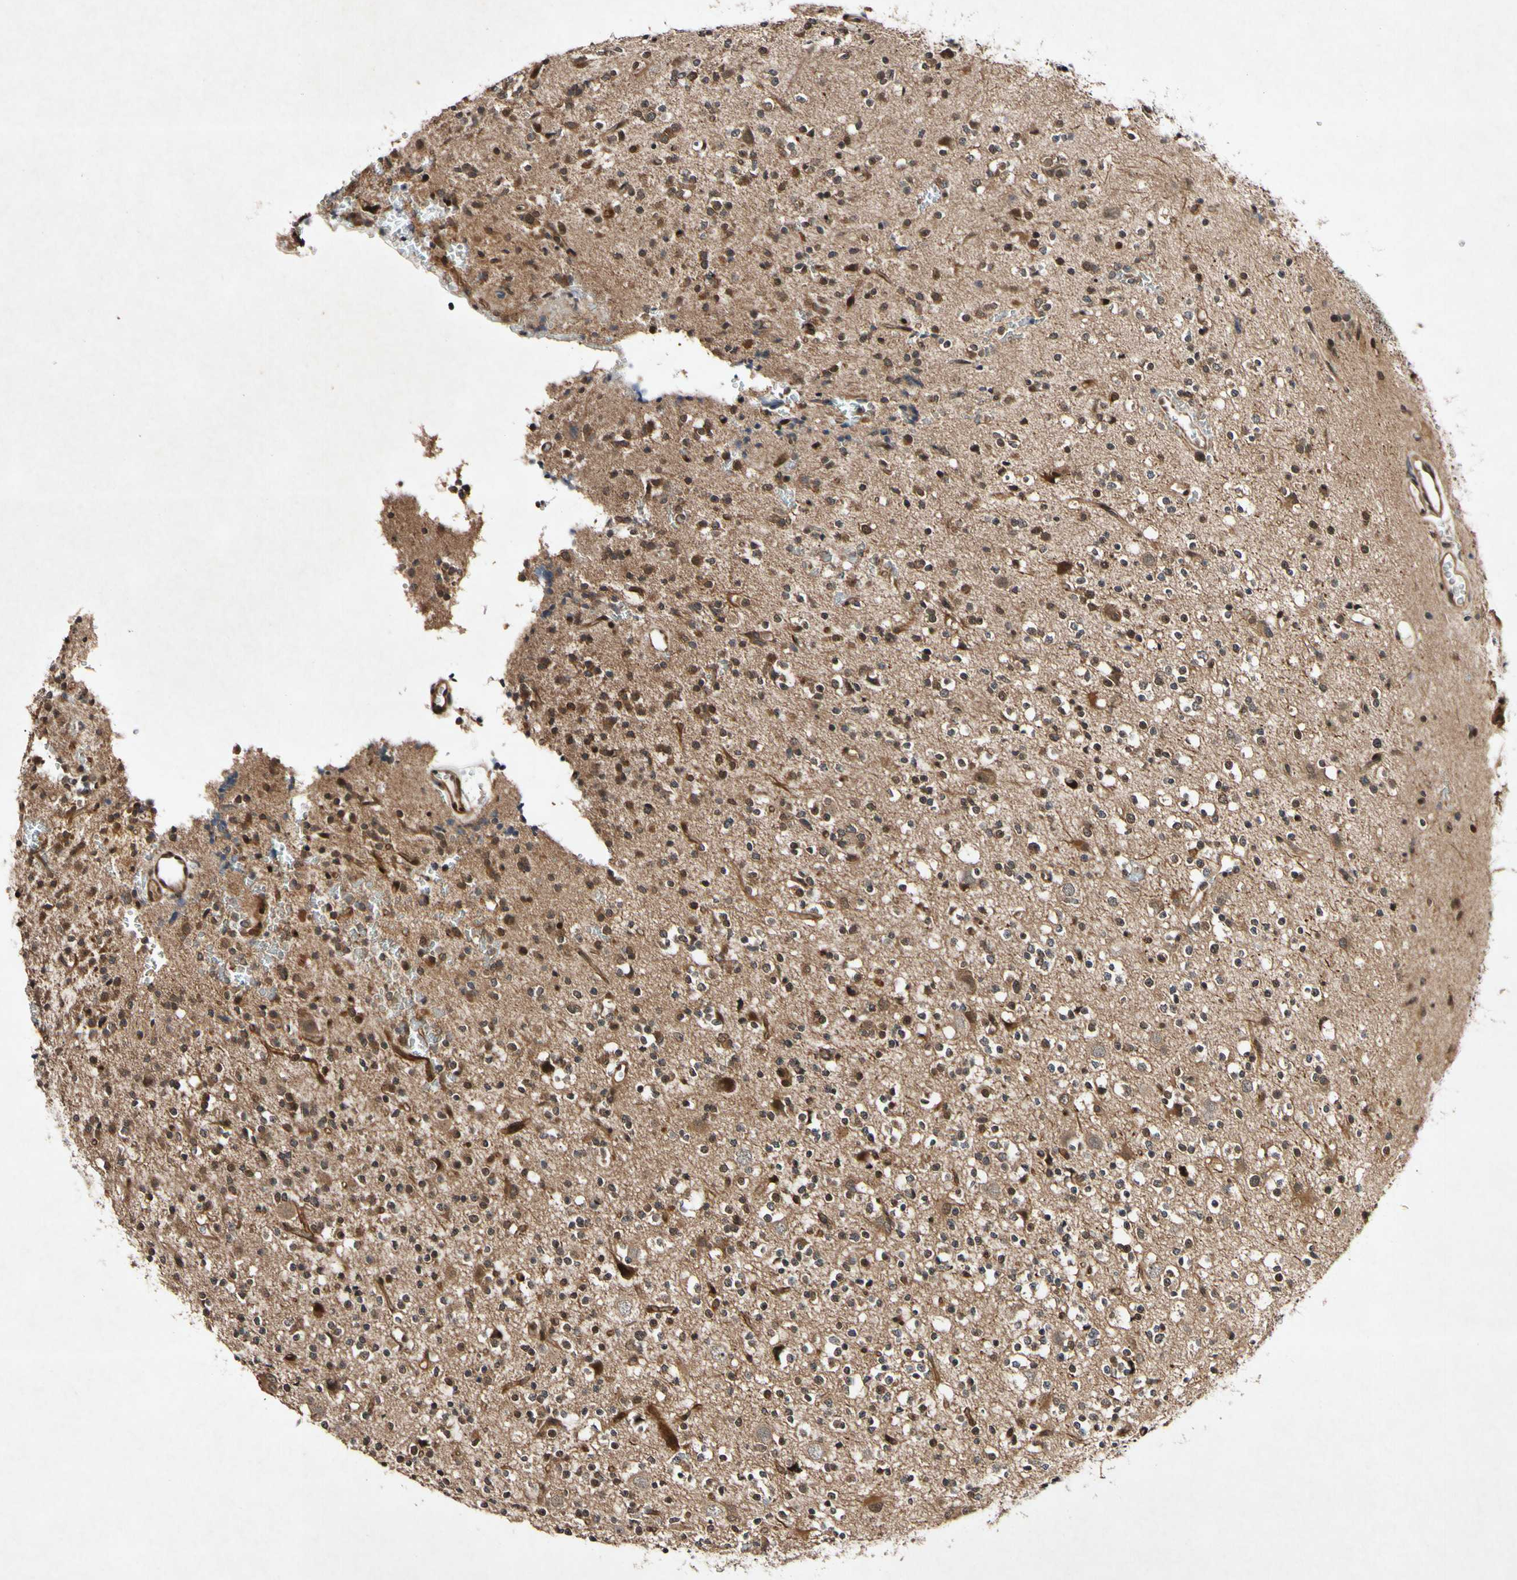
{"staining": {"intensity": "moderate", "quantity": ">75%", "location": "cytoplasmic/membranous,nuclear"}, "tissue": "glioma", "cell_type": "Tumor cells", "image_type": "cancer", "snomed": [{"axis": "morphology", "description": "Glioma, malignant, High grade"}, {"axis": "topography", "description": "Brain"}], "caption": "Moderate cytoplasmic/membranous and nuclear protein staining is seen in about >75% of tumor cells in malignant high-grade glioma.", "gene": "CSNK1E", "patient": {"sex": "male", "age": 47}}